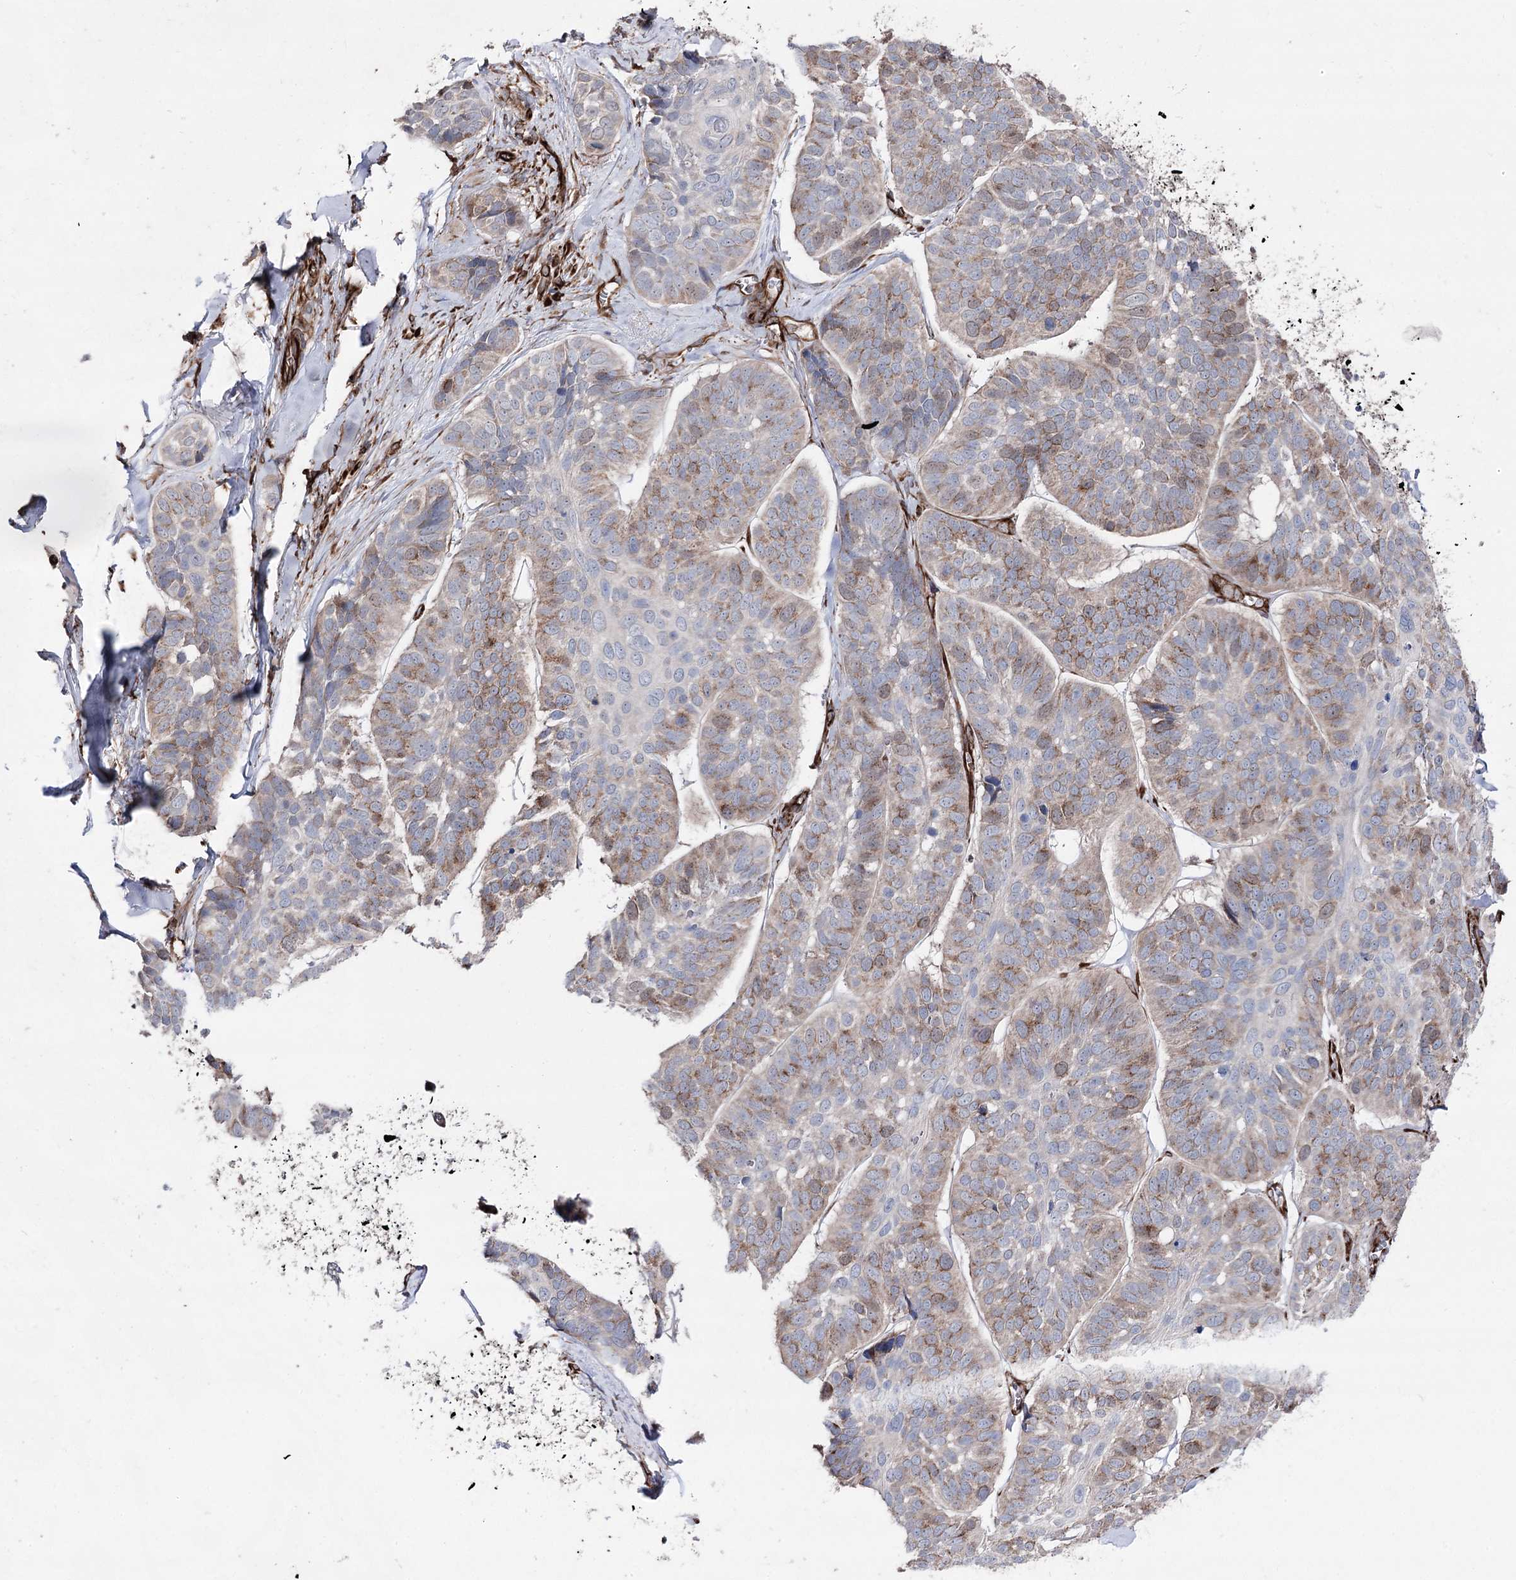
{"staining": {"intensity": "moderate", "quantity": "25%-75%", "location": "cytoplasmic/membranous"}, "tissue": "skin cancer", "cell_type": "Tumor cells", "image_type": "cancer", "snomed": [{"axis": "morphology", "description": "Basal cell carcinoma"}, {"axis": "topography", "description": "Skin"}], "caption": "Skin cancer (basal cell carcinoma) stained with immunohistochemistry reveals moderate cytoplasmic/membranous positivity in approximately 25%-75% of tumor cells. (DAB (3,3'-diaminobenzidine) = brown stain, brightfield microscopy at high magnification).", "gene": "MIB1", "patient": {"sex": "male", "age": 62}}